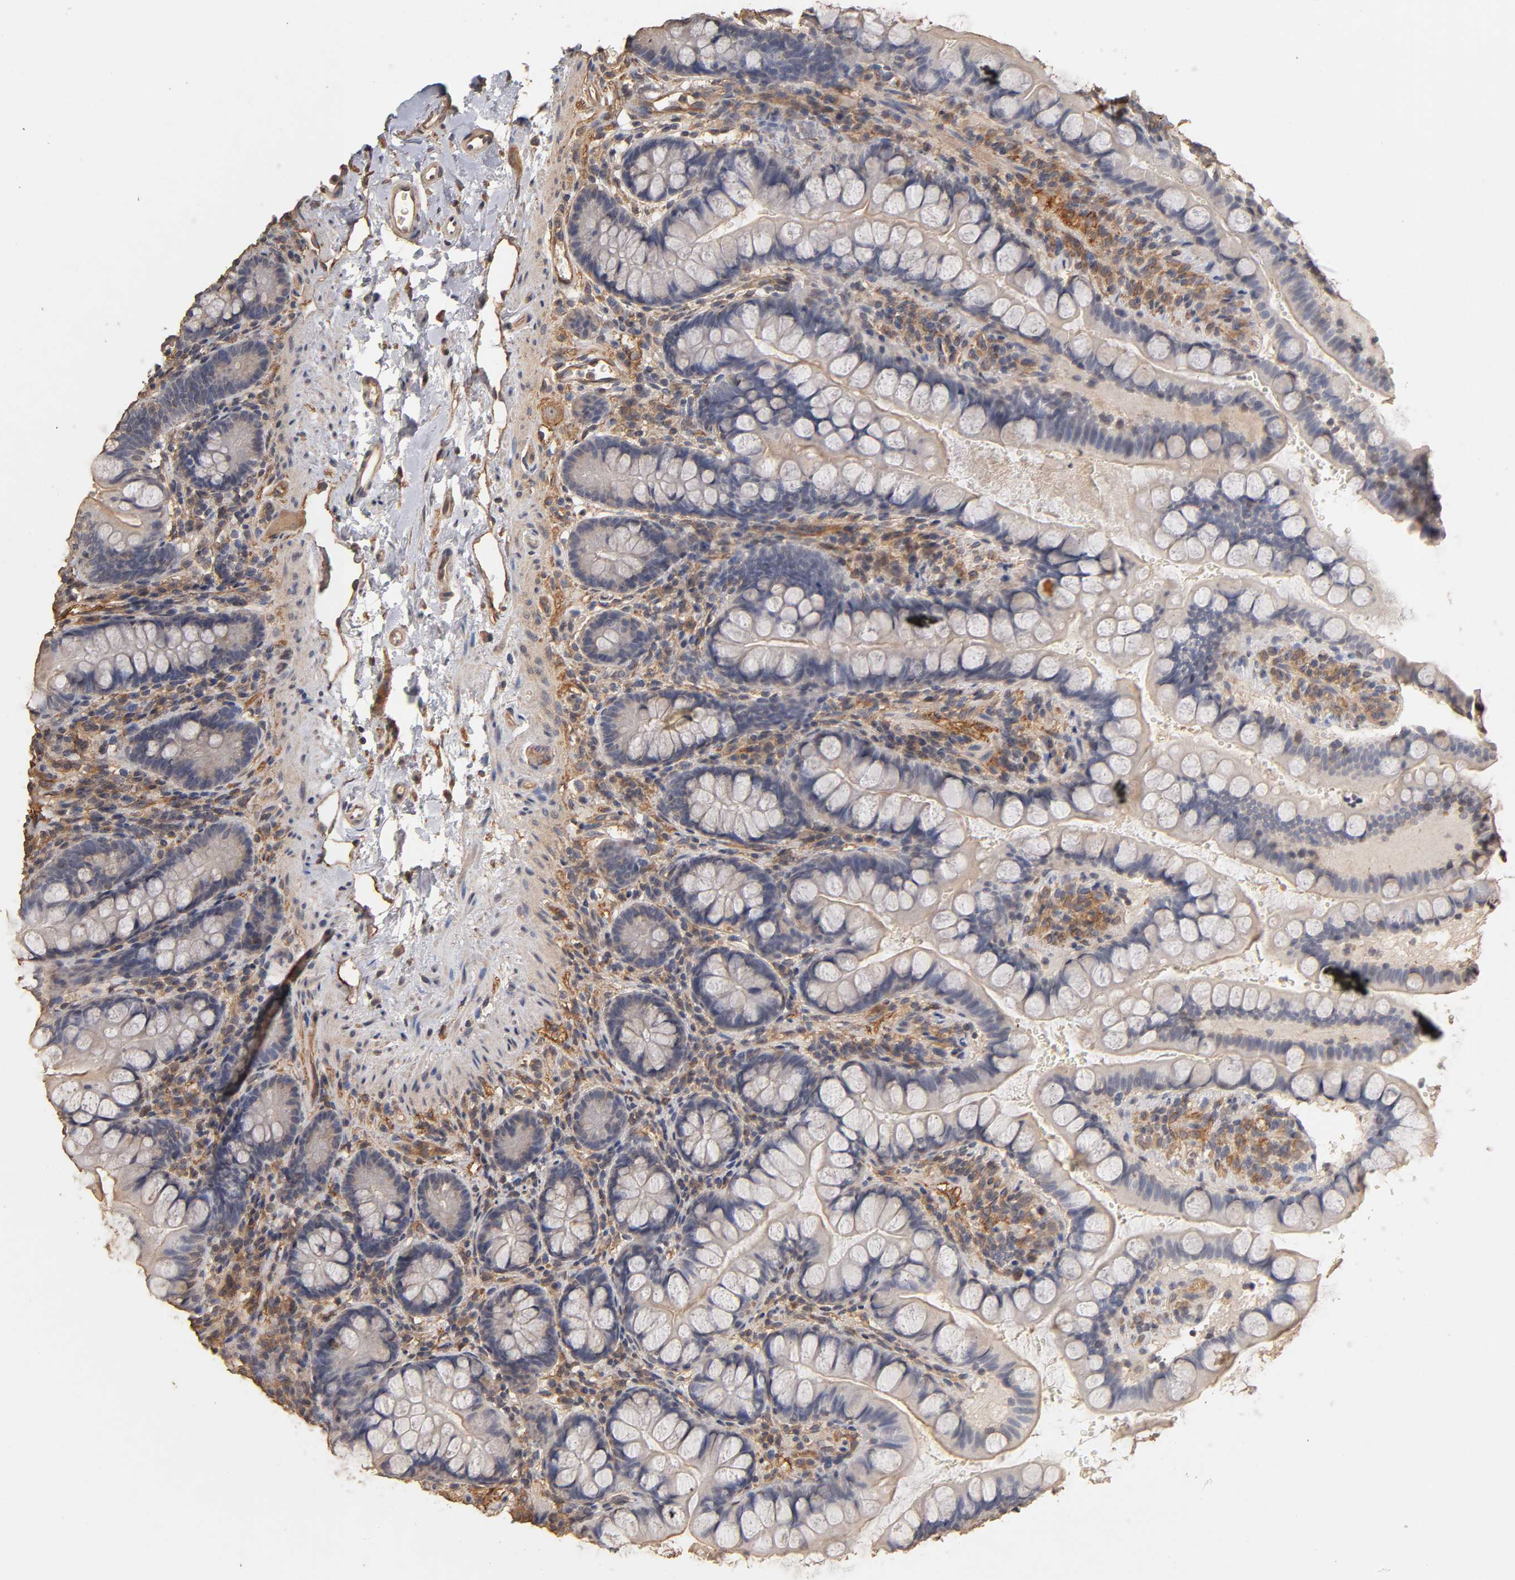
{"staining": {"intensity": "negative", "quantity": "none", "location": "none"}, "tissue": "small intestine", "cell_type": "Glandular cells", "image_type": "normal", "snomed": [{"axis": "morphology", "description": "Normal tissue, NOS"}, {"axis": "topography", "description": "Small intestine"}], "caption": "IHC micrograph of benign small intestine: human small intestine stained with DAB exhibits no significant protein staining in glandular cells.", "gene": "VSIG4", "patient": {"sex": "female", "age": 58}}